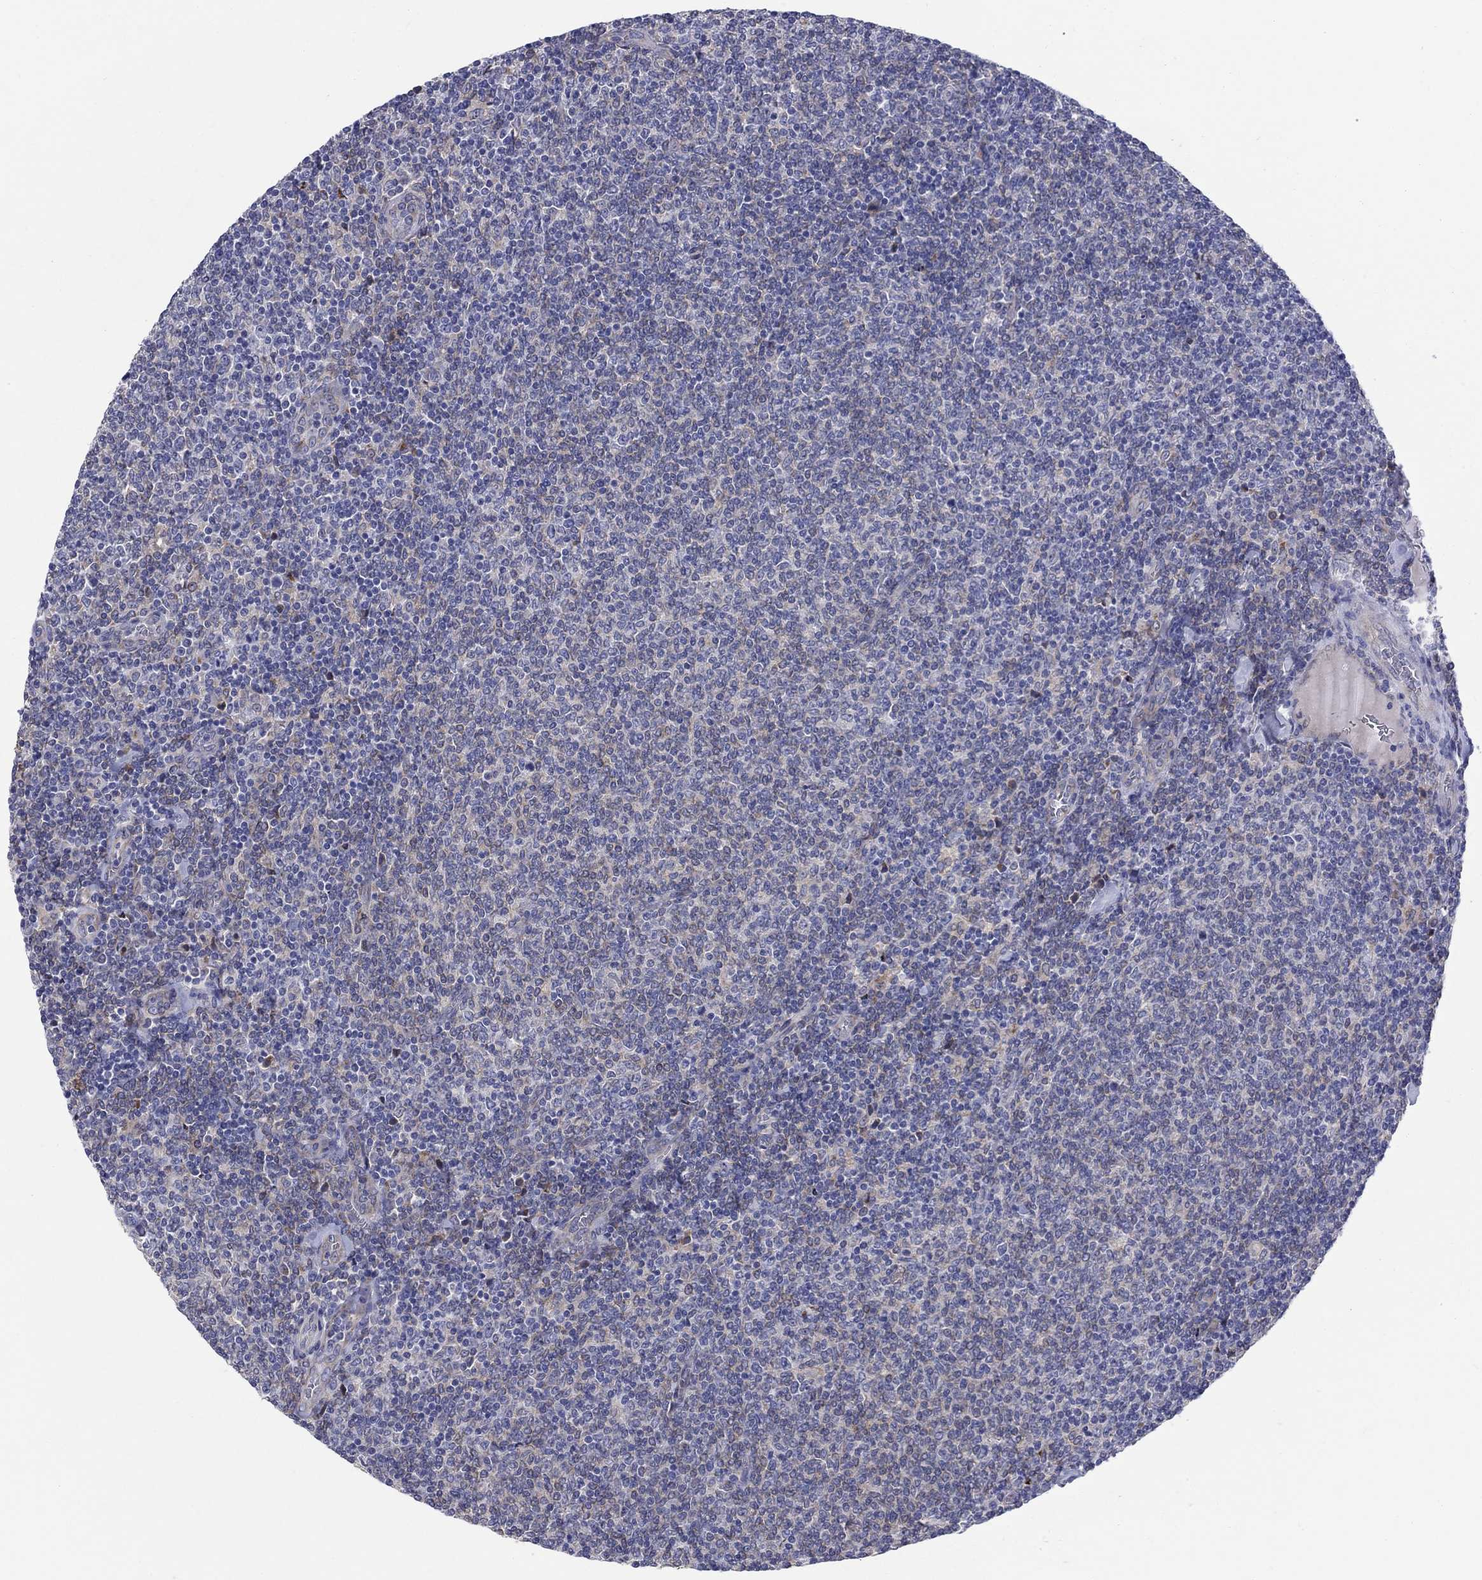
{"staining": {"intensity": "negative", "quantity": "none", "location": "none"}, "tissue": "lymphoma", "cell_type": "Tumor cells", "image_type": "cancer", "snomed": [{"axis": "morphology", "description": "Malignant lymphoma, non-Hodgkin's type, Low grade"}, {"axis": "topography", "description": "Lymph node"}], "caption": "High magnification brightfield microscopy of lymphoma stained with DAB (brown) and counterstained with hematoxylin (blue): tumor cells show no significant expression.", "gene": "QRFPR", "patient": {"sex": "male", "age": 52}}